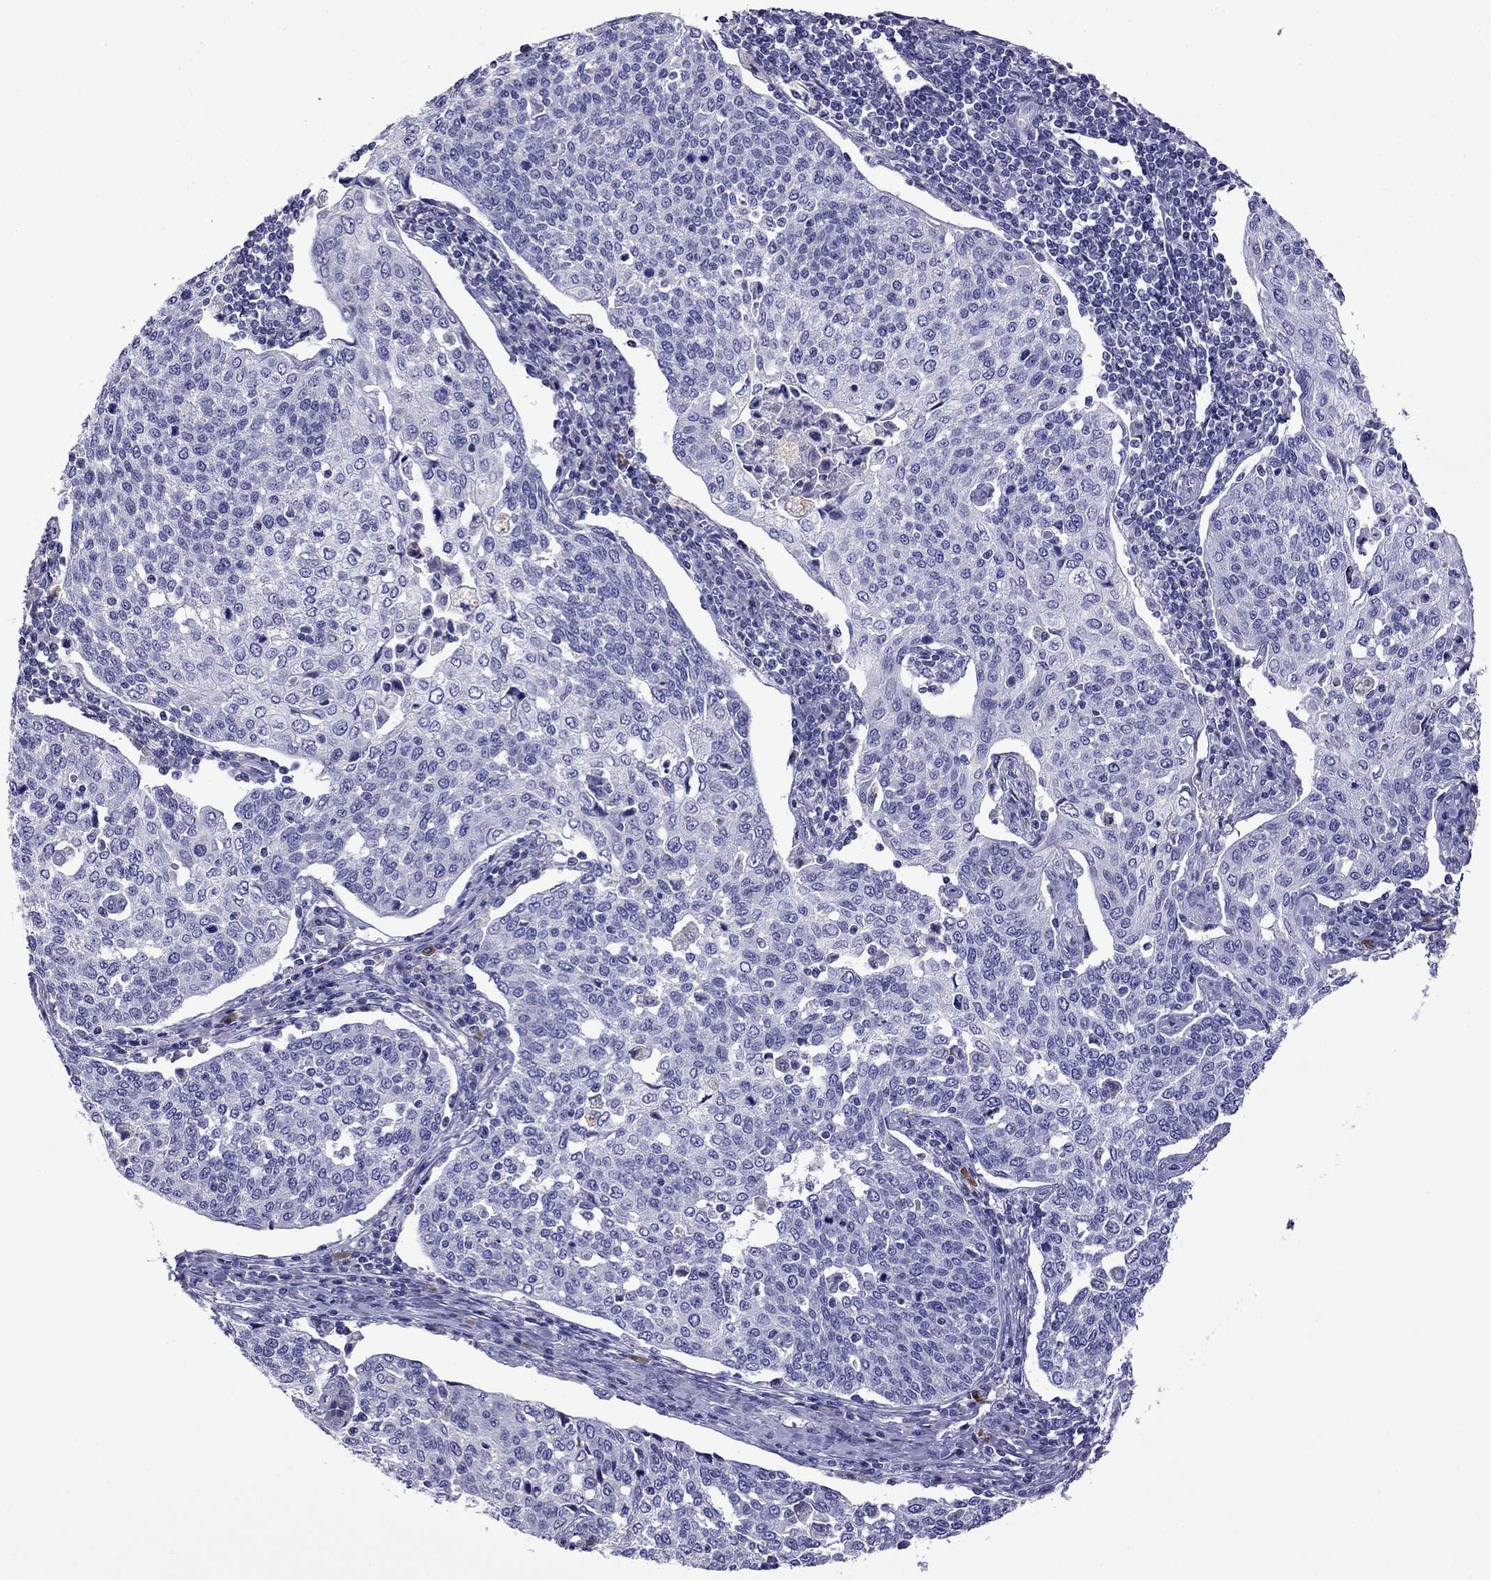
{"staining": {"intensity": "negative", "quantity": "none", "location": "none"}, "tissue": "cervical cancer", "cell_type": "Tumor cells", "image_type": "cancer", "snomed": [{"axis": "morphology", "description": "Squamous cell carcinoma, NOS"}, {"axis": "topography", "description": "Cervix"}], "caption": "Squamous cell carcinoma (cervical) was stained to show a protein in brown. There is no significant staining in tumor cells.", "gene": "STAR", "patient": {"sex": "female", "age": 34}}